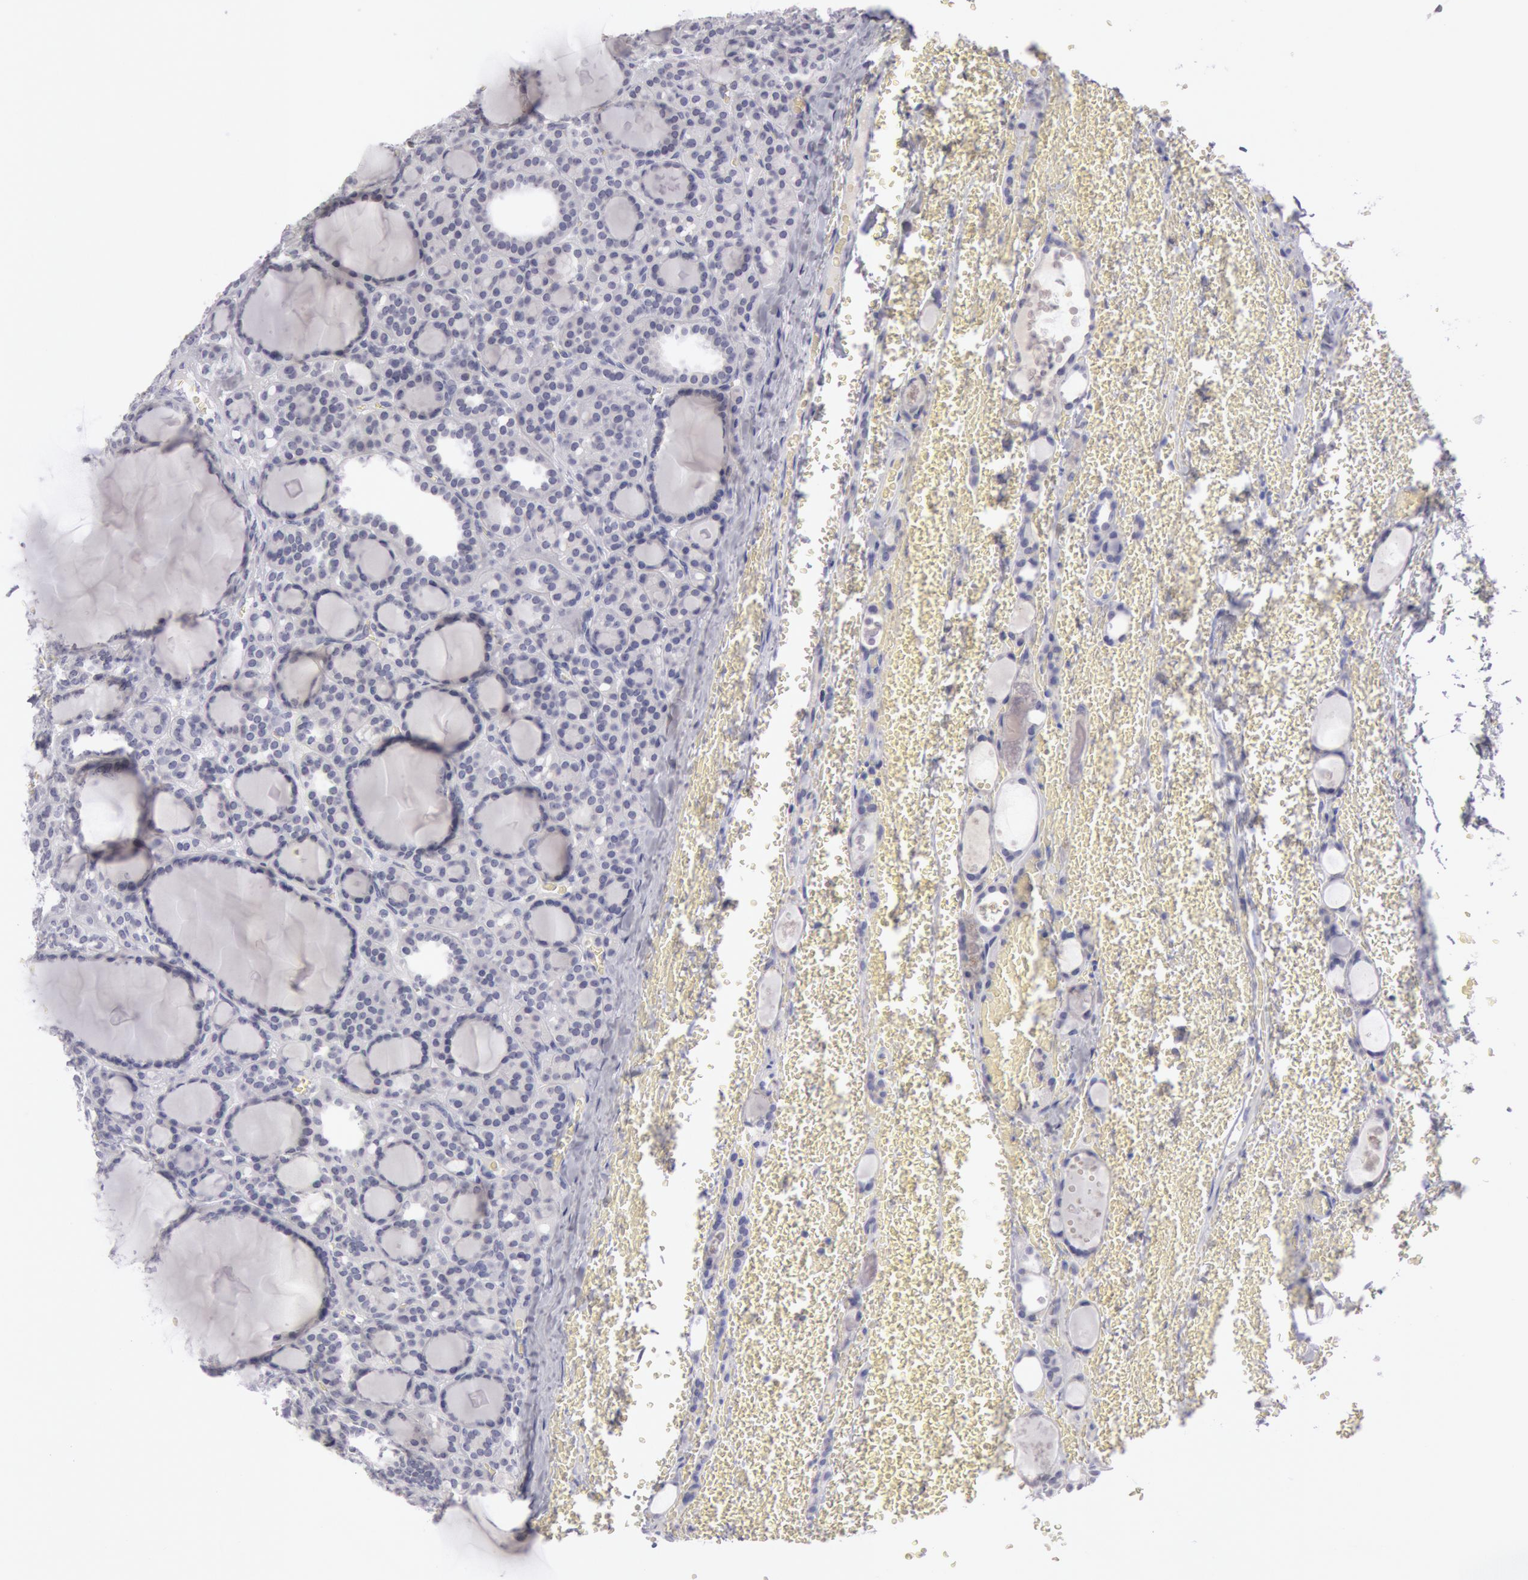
{"staining": {"intensity": "negative", "quantity": "none", "location": "none"}, "tissue": "thyroid cancer", "cell_type": "Tumor cells", "image_type": "cancer", "snomed": [{"axis": "morphology", "description": "Follicular adenoma carcinoma, NOS"}, {"axis": "topography", "description": "Thyroid gland"}], "caption": "A micrograph of human thyroid follicular adenoma carcinoma is negative for staining in tumor cells. (Brightfield microscopy of DAB (3,3'-diaminobenzidine) immunohistochemistry (IHC) at high magnification).", "gene": "KRT16", "patient": {"sex": "female", "age": 71}}